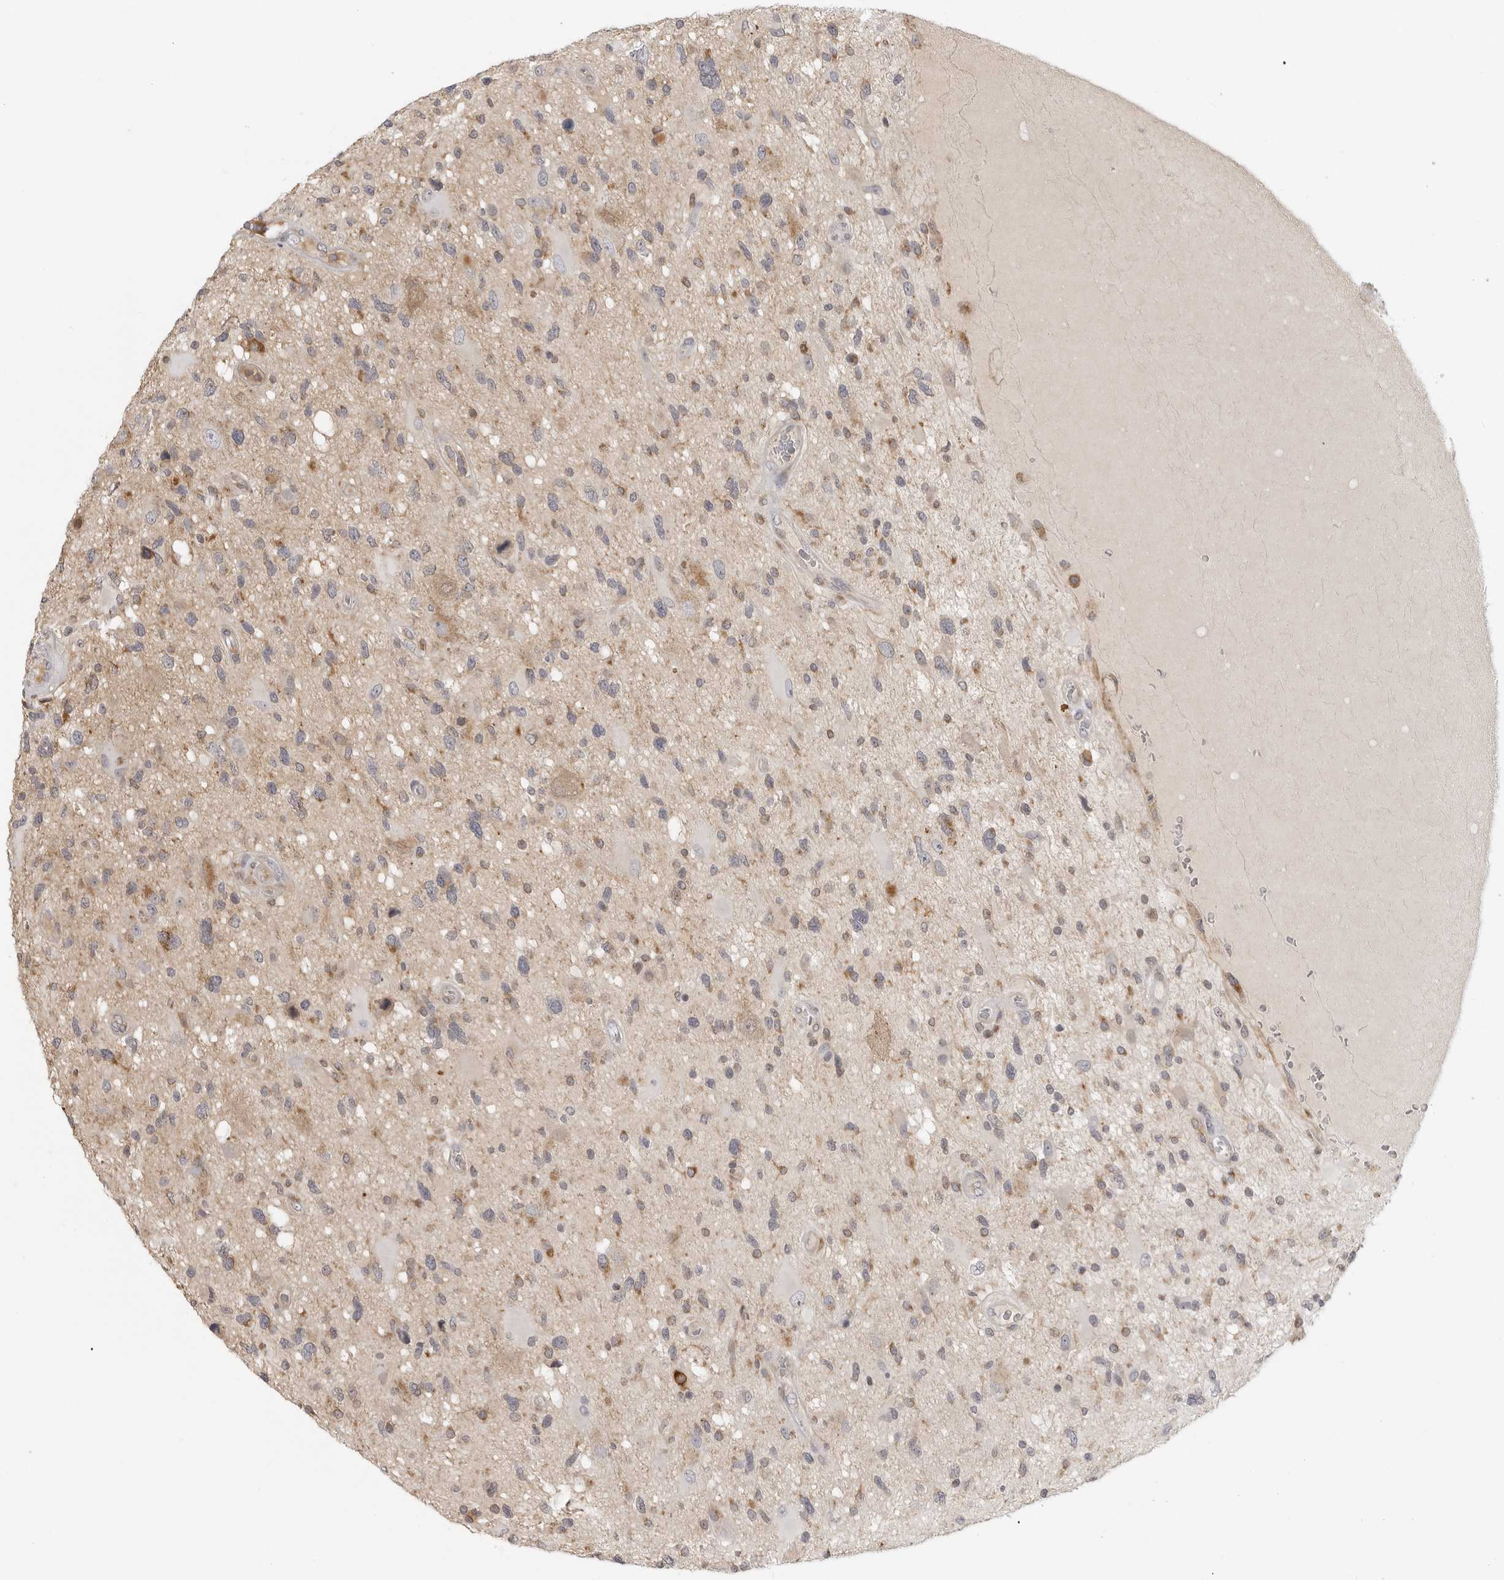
{"staining": {"intensity": "moderate", "quantity": "25%-75%", "location": "cytoplasmic/membranous"}, "tissue": "glioma", "cell_type": "Tumor cells", "image_type": "cancer", "snomed": [{"axis": "morphology", "description": "Glioma, malignant, High grade"}, {"axis": "topography", "description": "Brain"}], "caption": "High-power microscopy captured an IHC image of malignant glioma (high-grade), revealing moderate cytoplasmic/membranous expression in approximately 25%-75% of tumor cells.", "gene": "MAP7D1", "patient": {"sex": "male", "age": 33}}